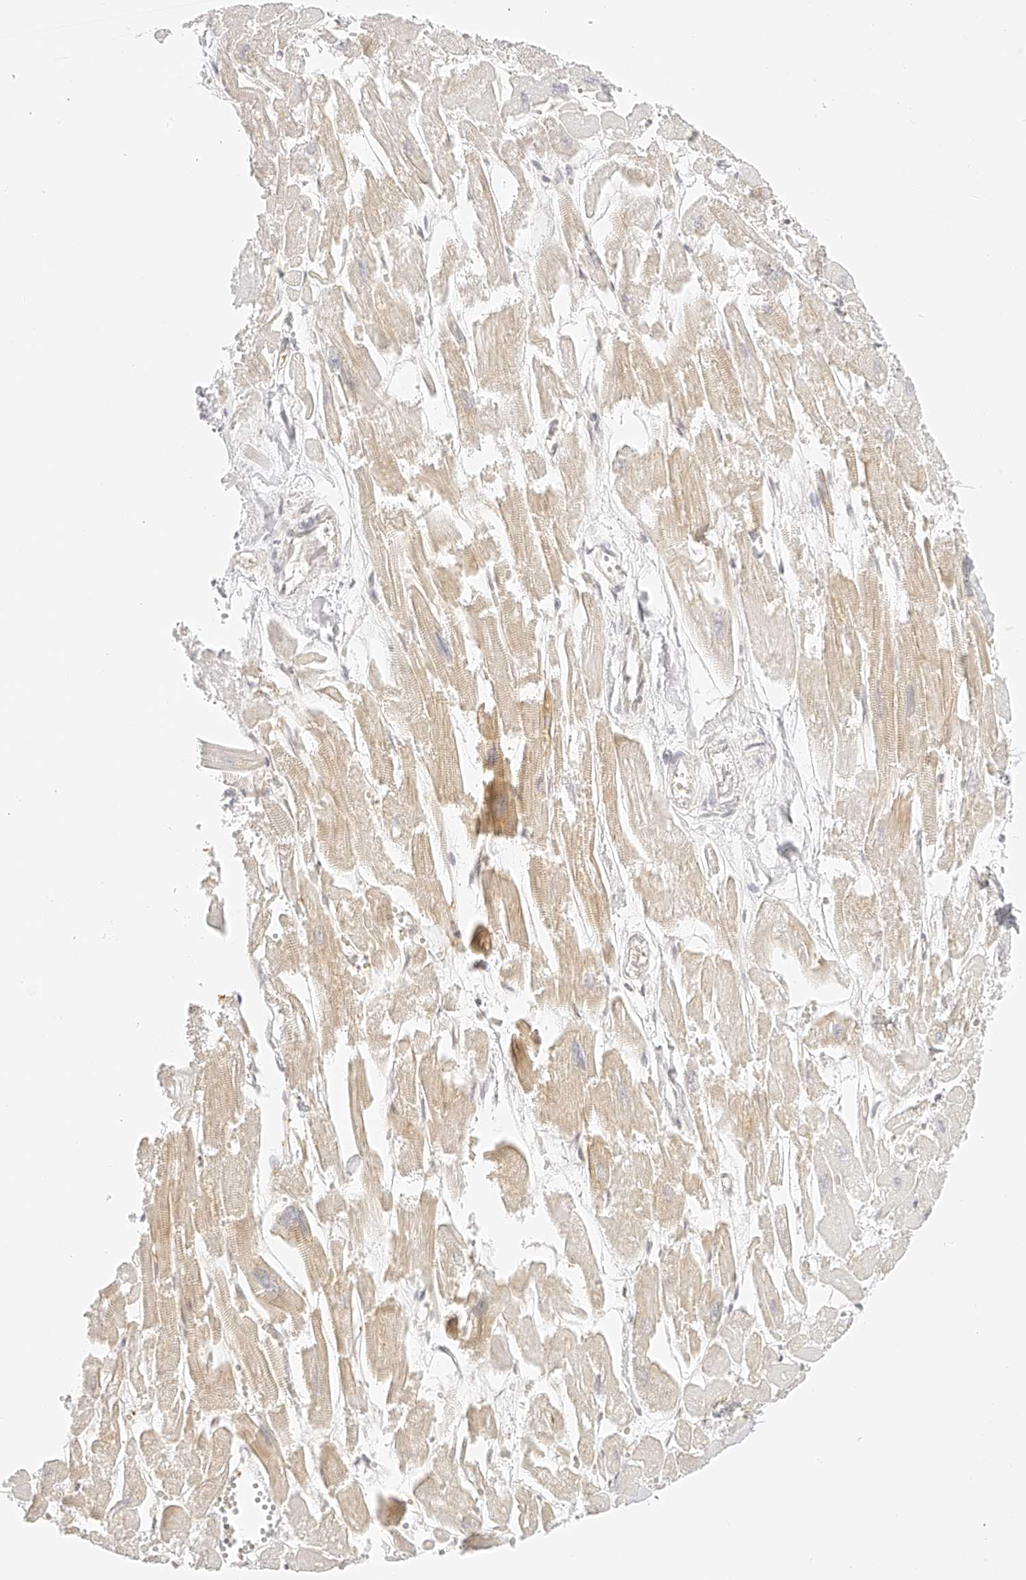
{"staining": {"intensity": "weak", "quantity": "25%-75%", "location": "cytoplasmic/membranous"}, "tissue": "heart muscle", "cell_type": "Cardiomyocytes", "image_type": "normal", "snomed": [{"axis": "morphology", "description": "Normal tissue, NOS"}, {"axis": "topography", "description": "Heart"}], "caption": "This photomicrograph displays immunohistochemistry staining of unremarkable human heart muscle, with low weak cytoplasmic/membranous expression in approximately 25%-75% of cardiomyocytes.", "gene": "ZFP69", "patient": {"sex": "male", "age": 54}}